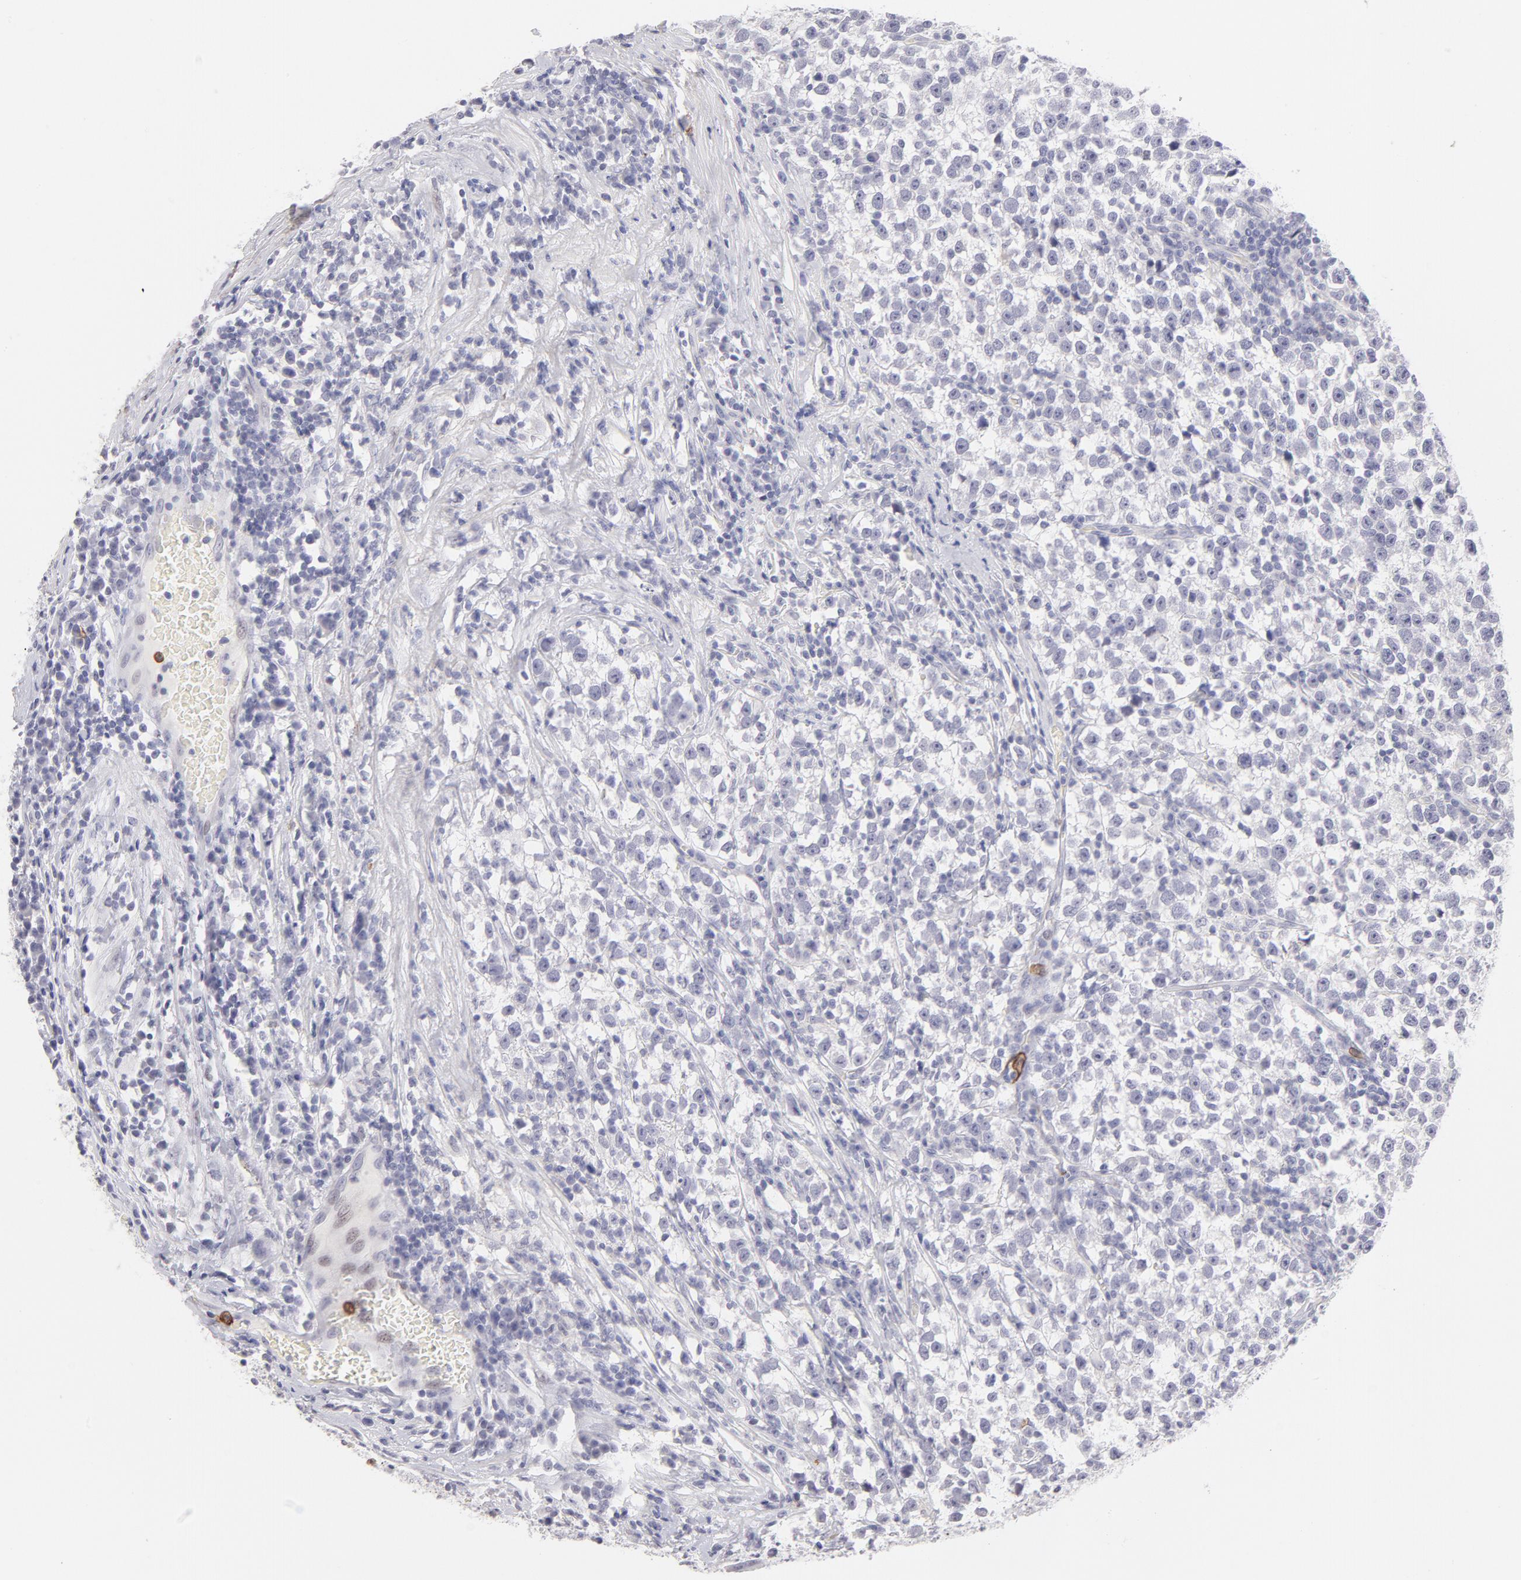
{"staining": {"intensity": "negative", "quantity": "none", "location": "none"}, "tissue": "testis cancer", "cell_type": "Tumor cells", "image_type": "cancer", "snomed": [{"axis": "morphology", "description": "Seminoma, NOS"}, {"axis": "topography", "description": "Testis"}], "caption": "A histopathology image of testis cancer stained for a protein shows no brown staining in tumor cells. (IHC, brightfield microscopy, high magnification).", "gene": "LTB4R", "patient": {"sex": "male", "age": 43}}